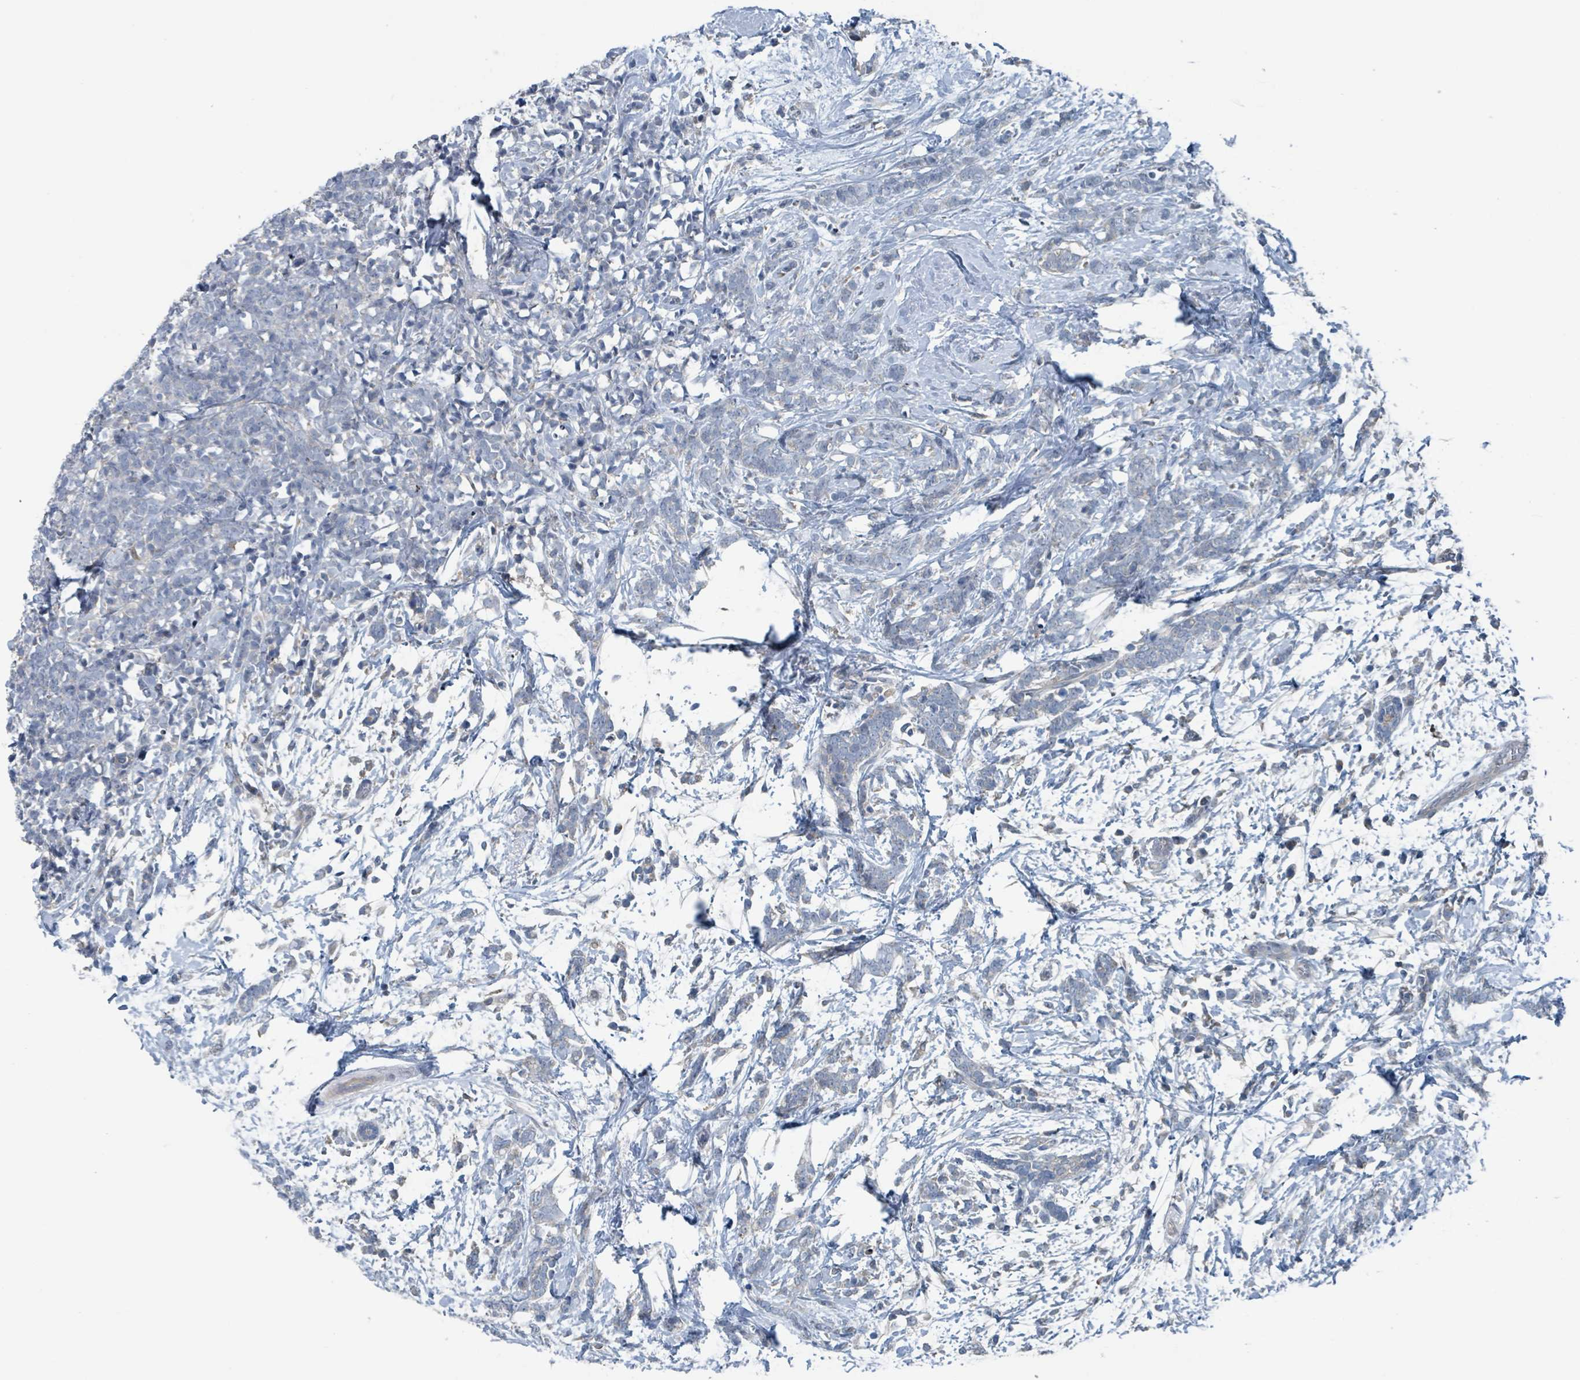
{"staining": {"intensity": "negative", "quantity": "none", "location": "none"}, "tissue": "breast cancer", "cell_type": "Tumor cells", "image_type": "cancer", "snomed": [{"axis": "morphology", "description": "Lobular carcinoma"}, {"axis": "topography", "description": "Breast"}], "caption": "This is an IHC photomicrograph of human lobular carcinoma (breast). There is no positivity in tumor cells.", "gene": "ACBD4", "patient": {"sex": "female", "age": 58}}